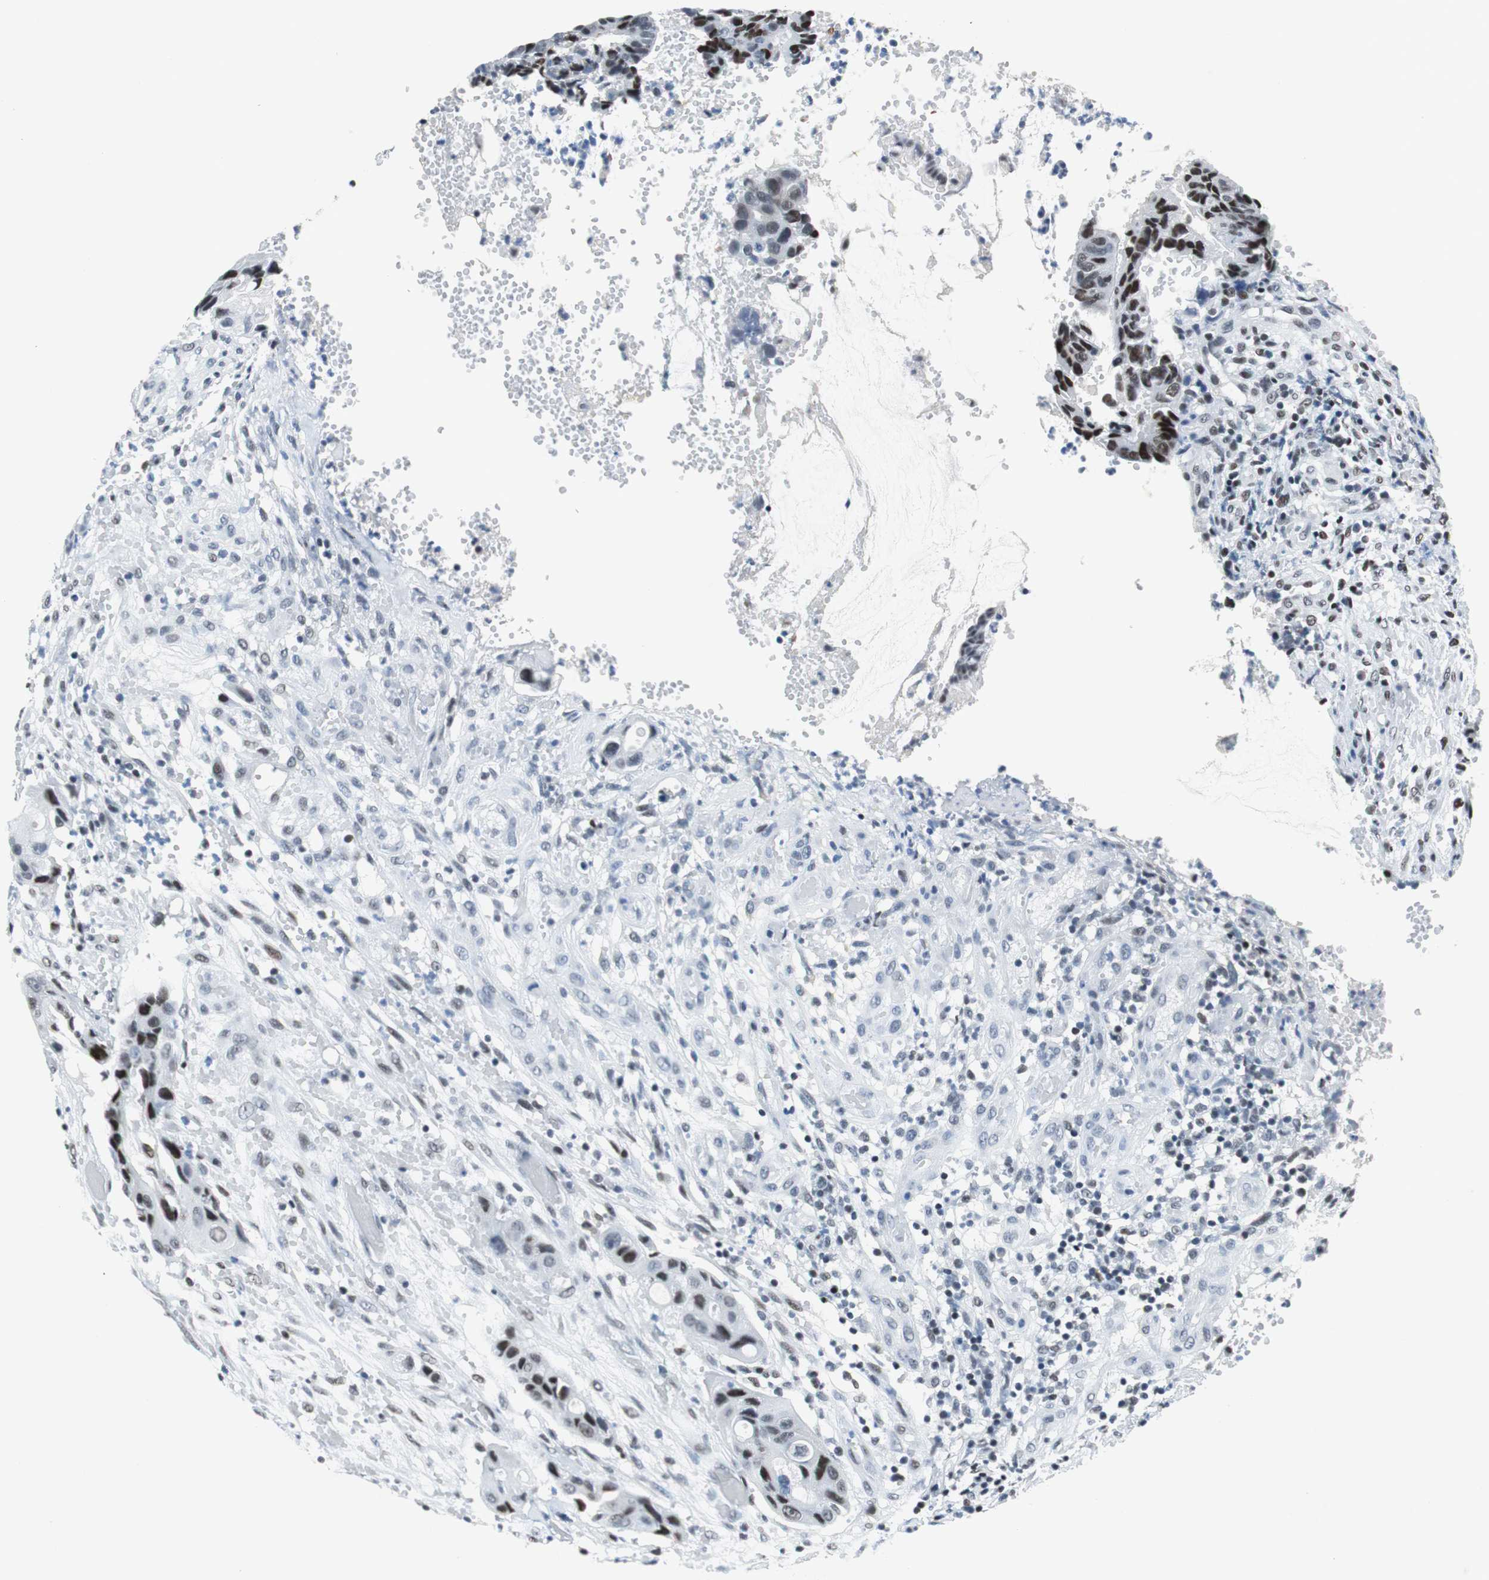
{"staining": {"intensity": "strong", "quantity": "25%-75%", "location": "nuclear"}, "tissue": "colorectal cancer", "cell_type": "Tumor cells", "image_type": "cancer", "snomed": [{"axis": "morphology", "description": "Adenocarcinoma, NOS"}, {"axis": "topography", "description": "Colon"}], "caption": "Tumor cells demonstrate high levels of strong nuclear expression in approximately 25%-75% of cells in human colorectal adenocarcinoma.", "gene": "HDAC3", "patient": {"sex": "female", "age": 57}}